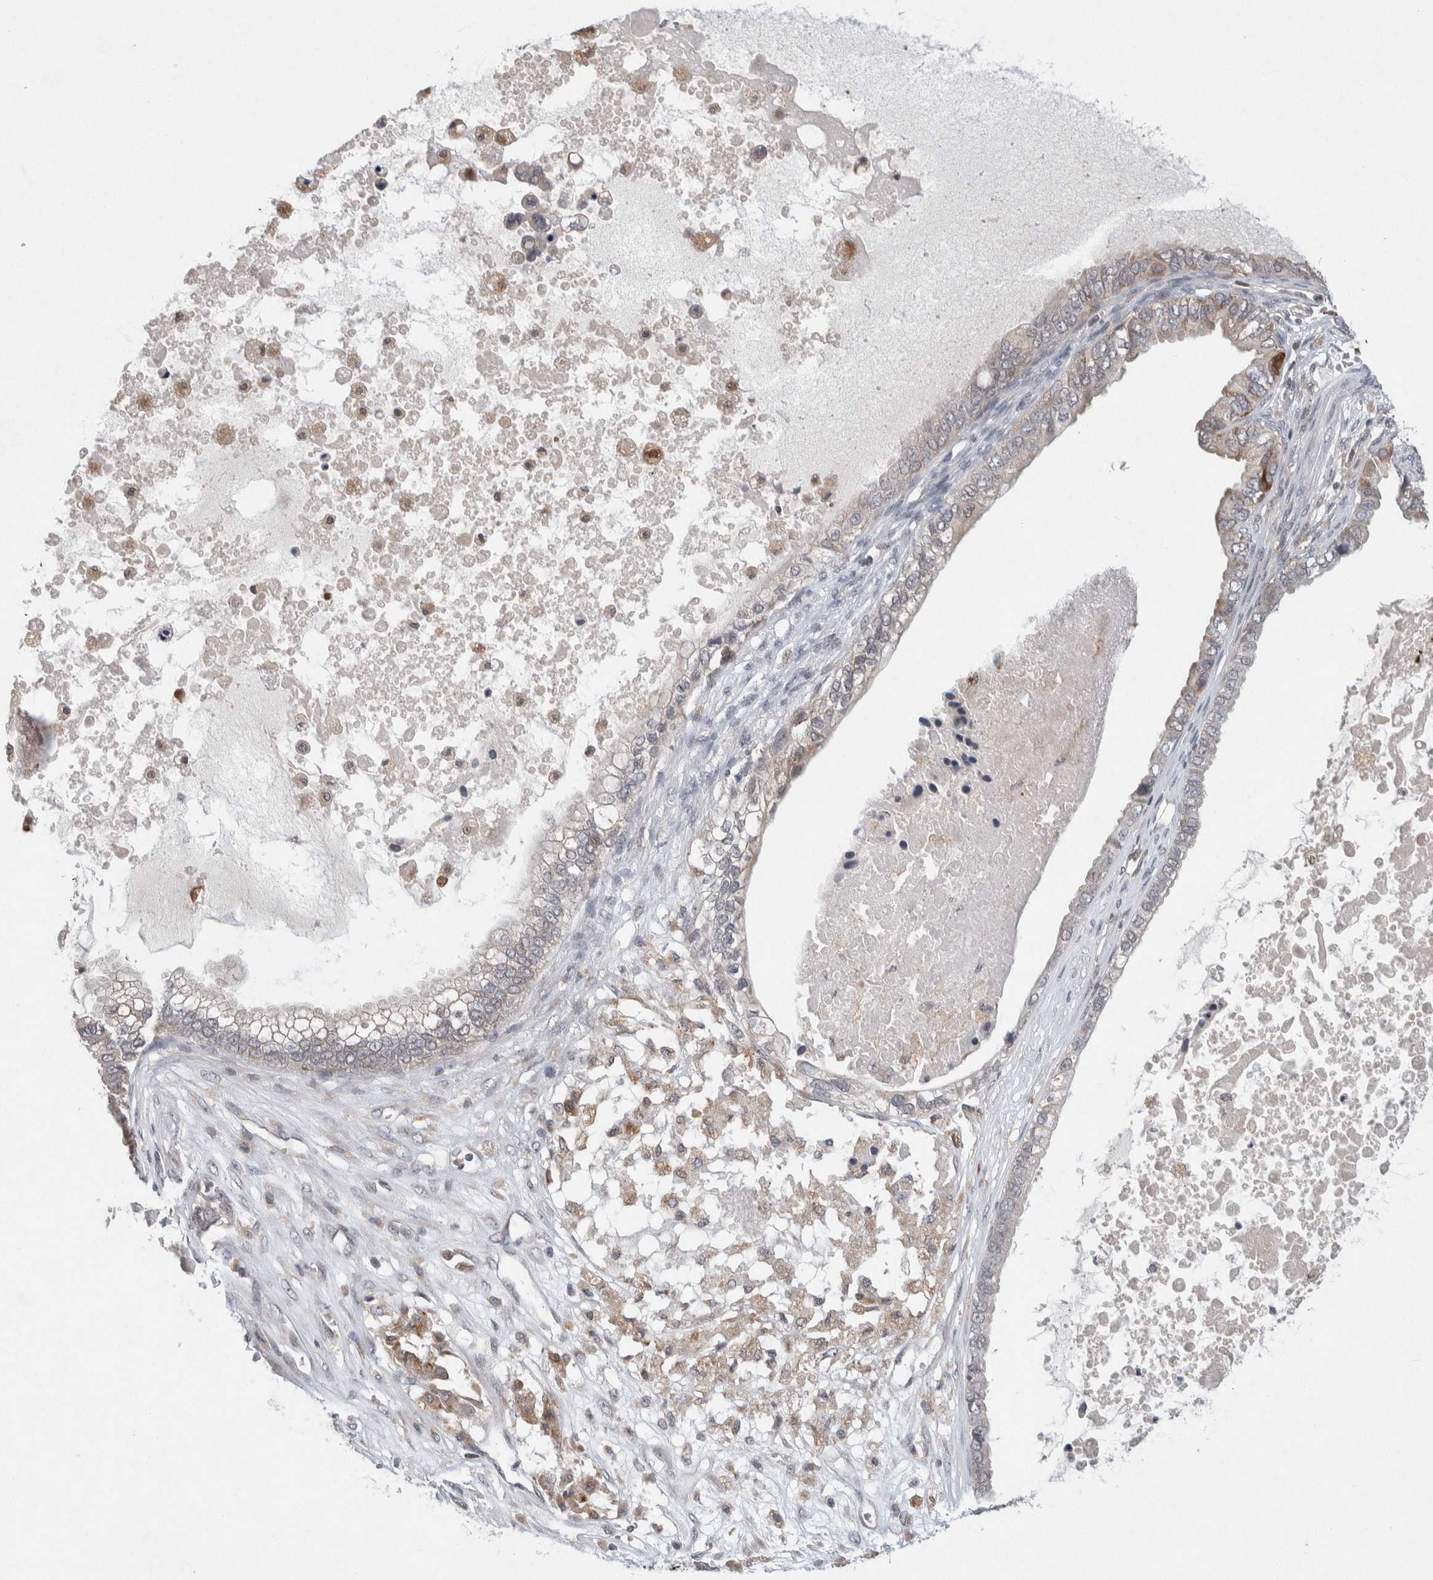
{"staining": {"intensity": "moderate", "quantity": "<25%", "location": "cytoplasmic/membranous"}, "tissue": "ovarian cancer", "cell_type": "Tumor cells", "image_type": "cancer", "snomed": [{"axis": "morphology", "description": "Cystadenocarcinoma, mucinous, NOS"}, {"axis": "topography", "description": "Ovary"}], "caption": "A low amount of moderate cytoplasmic/membranous staining is appreciated in approximately <25% of tumor cells in ovarian cancer (mucinous cystadenocarcinoma) tissue.", "gene": "KCNK1", "patient": {"sex": "female", "age": 80}}